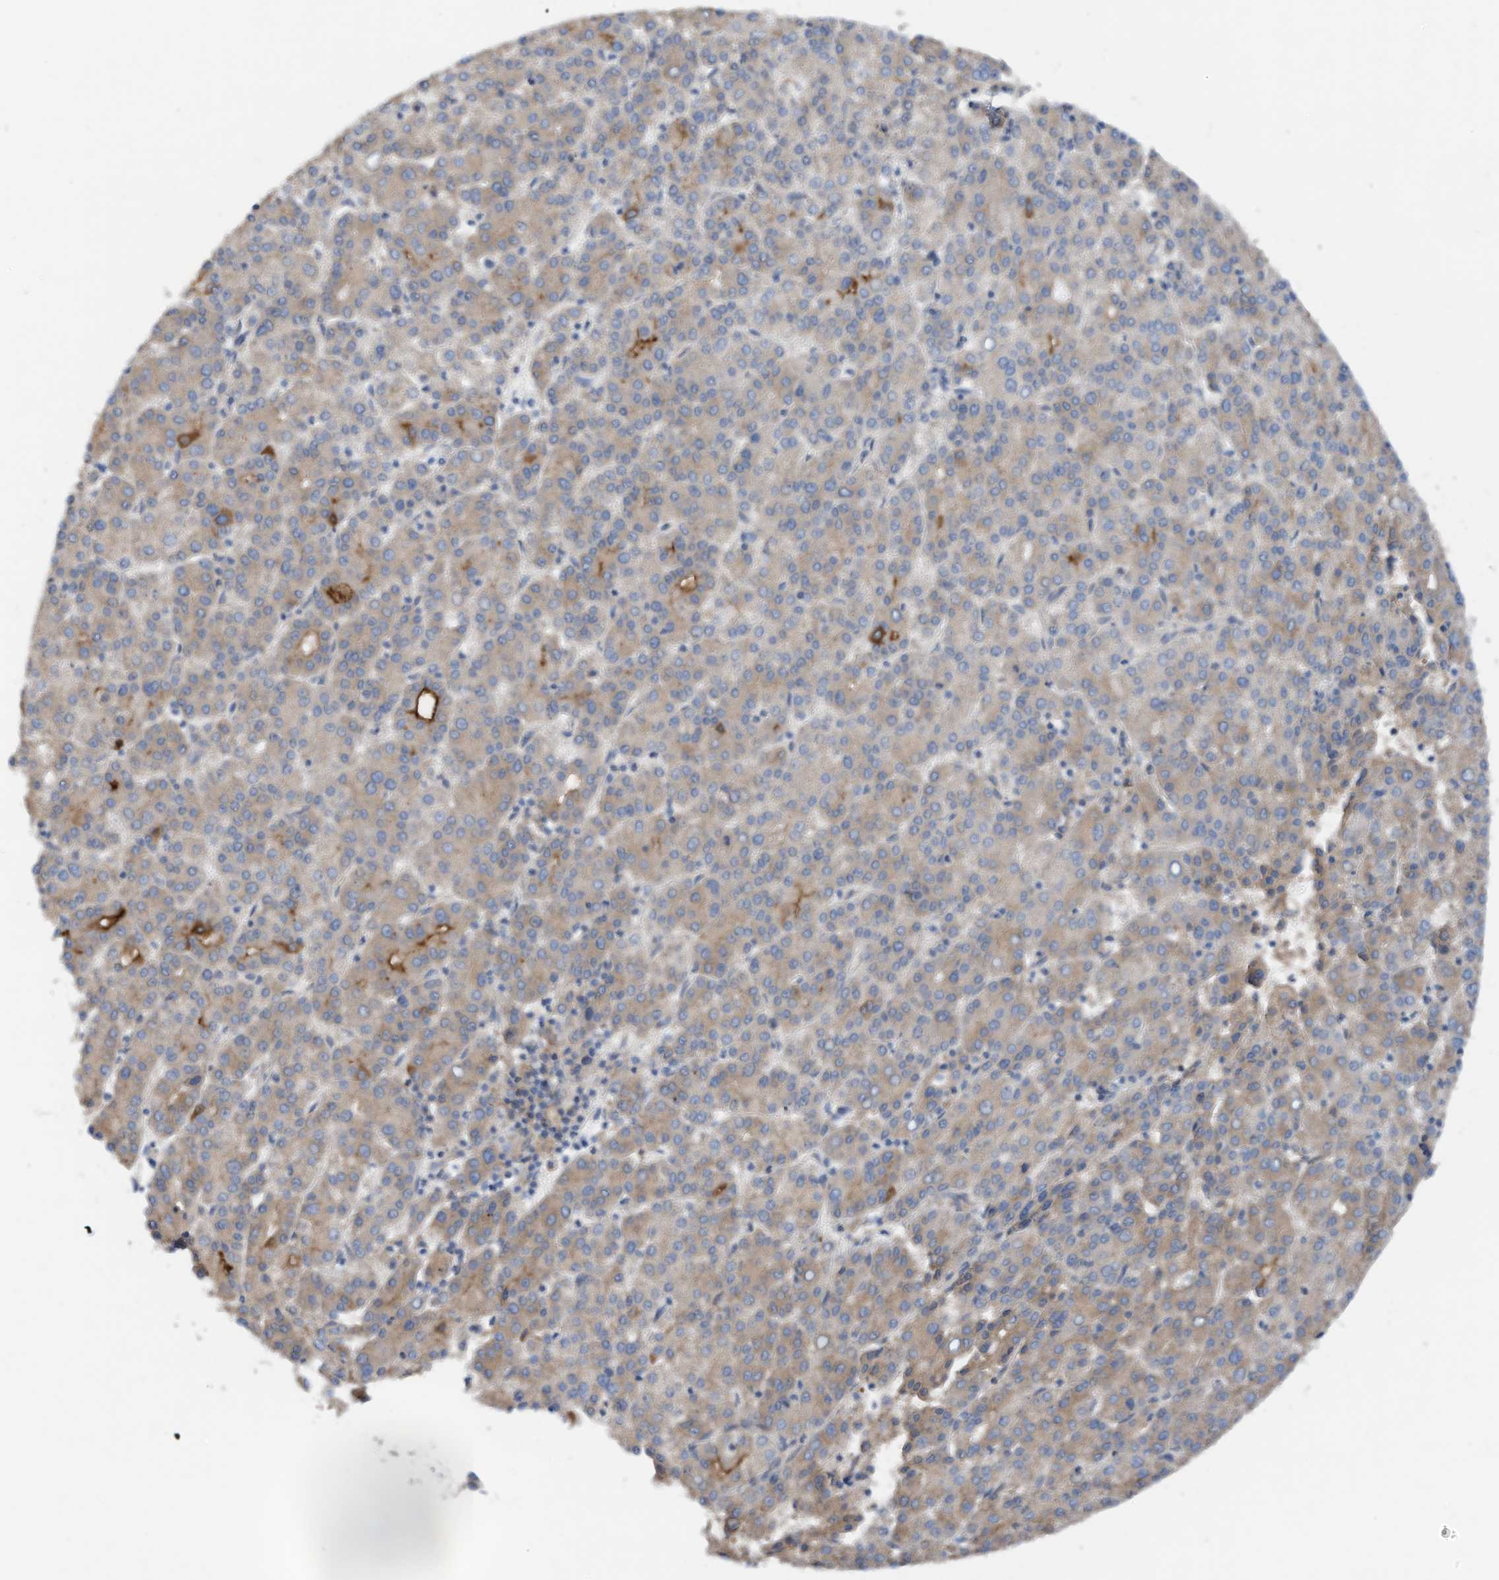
{"staining": {"intensity": "moderate", "quantity": "<25%", "location": "cytoplasmic/membranous"}, "tissue": "liver cancer", "cell_type": "Tumor cells", "image_type": "cancer", "snomed": [{"axis": "morphology", "description": "Carcinoma, Hepatocellular, NOS"}, {"axis": "topography", "description": "Liver"}], "caption": "Immunohistochemical staining of human liver hepatocellular carcinoma reveals low levels of moderate cytoplasmic/membranous expression in approximately <25% of tumor cells.", "gene": "SLC5A11", "patient": {"sex": "female", "age": 58}}